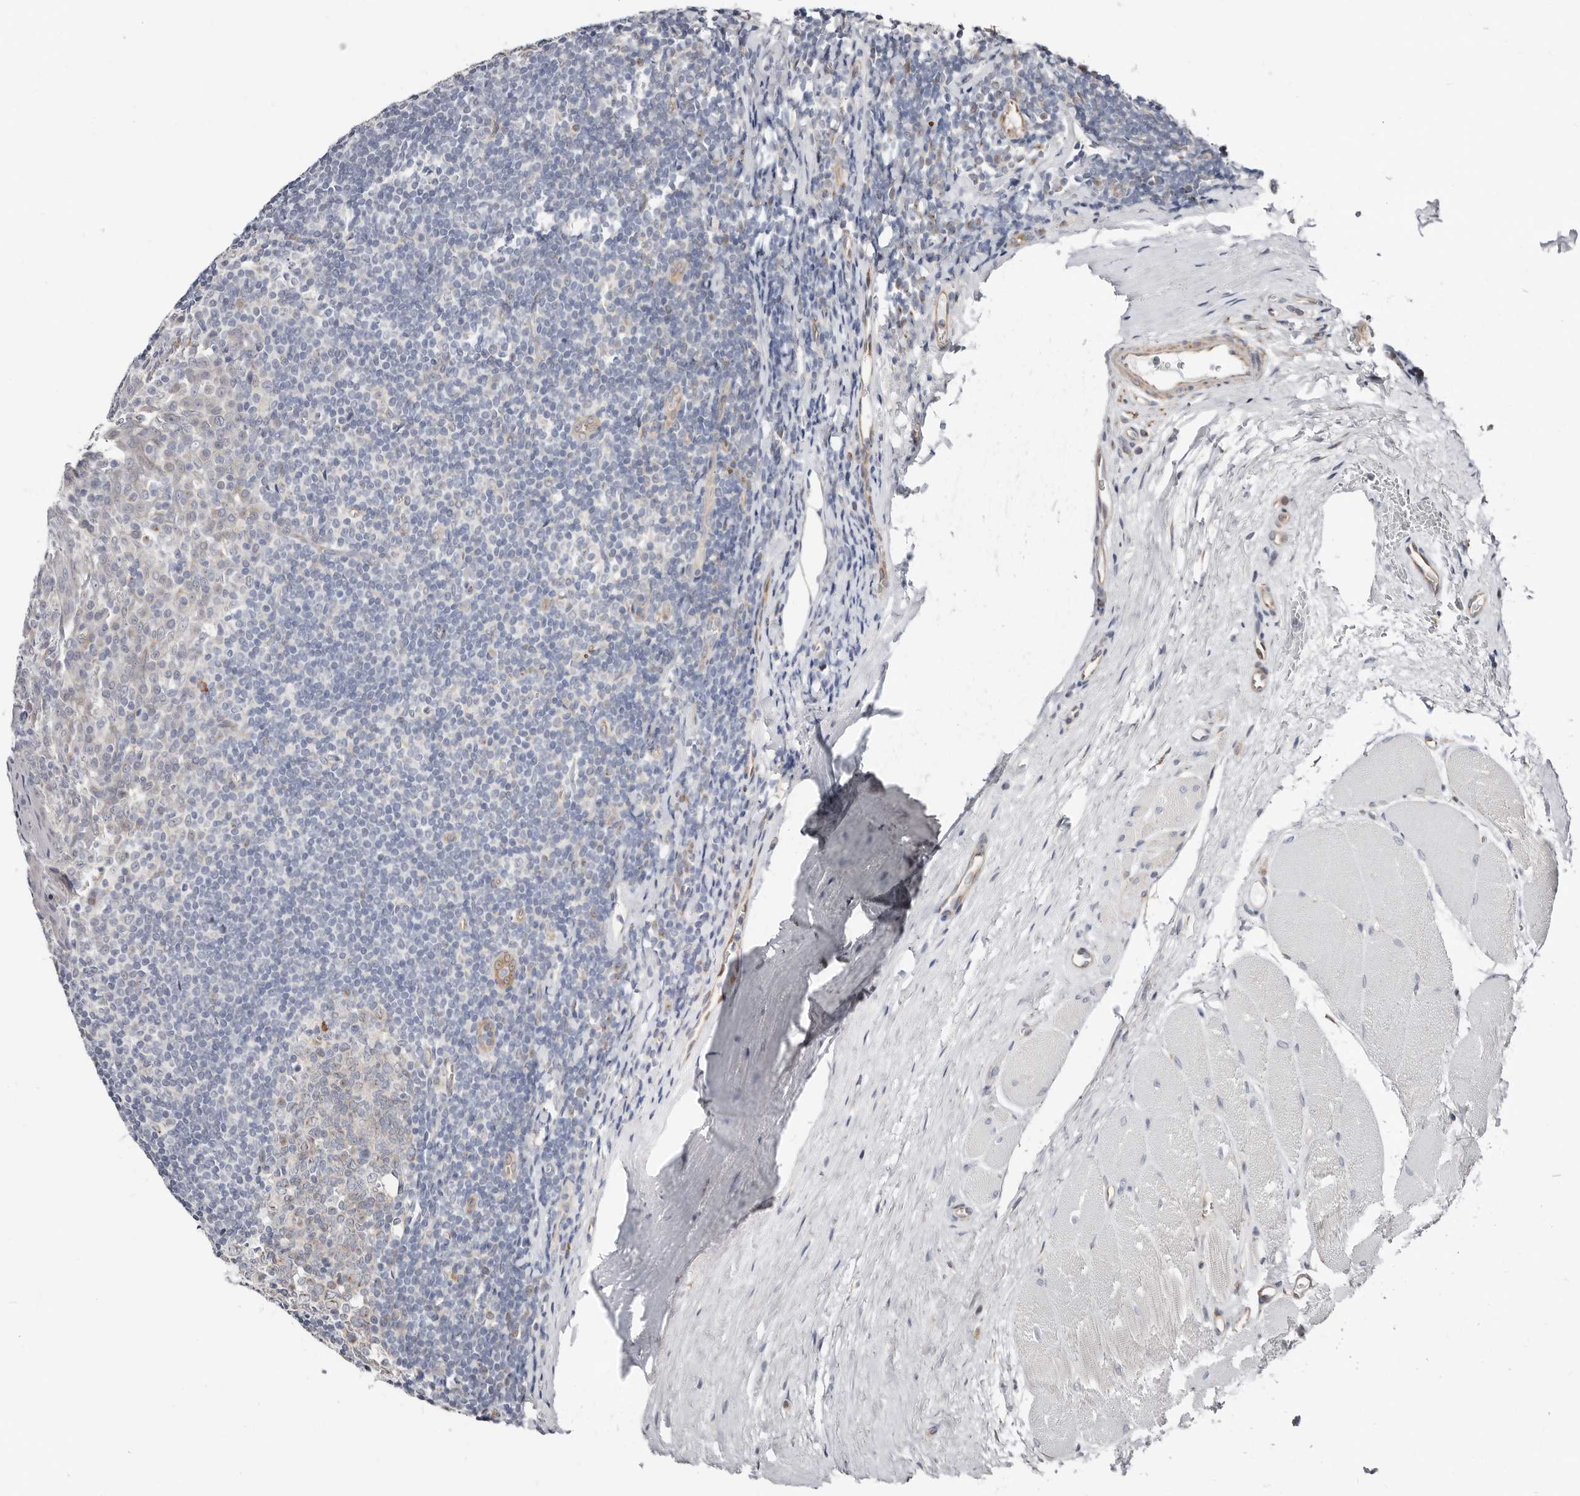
{"staining": {"intensity": "negative", "quantity": "none", "location": "none"}, "tissue": "tonsil", "cell_type": "Germinal center cells", "image_type": "normal", "snomed": [{"axis": "morphology", "description": "Normal tissue, NOS"}, {"axis": "topography", "description": "Tonsil"}], "caption": "An immunohistochemistry (IHC) histopathology image of unremarkable tonsil is shown. There is no staining in germinal center cells of tonsil. (DAB immunohistochemistry, high magnification).", "gene": "ASRGL1", "patient": {"sex": "male", "age": 27}}